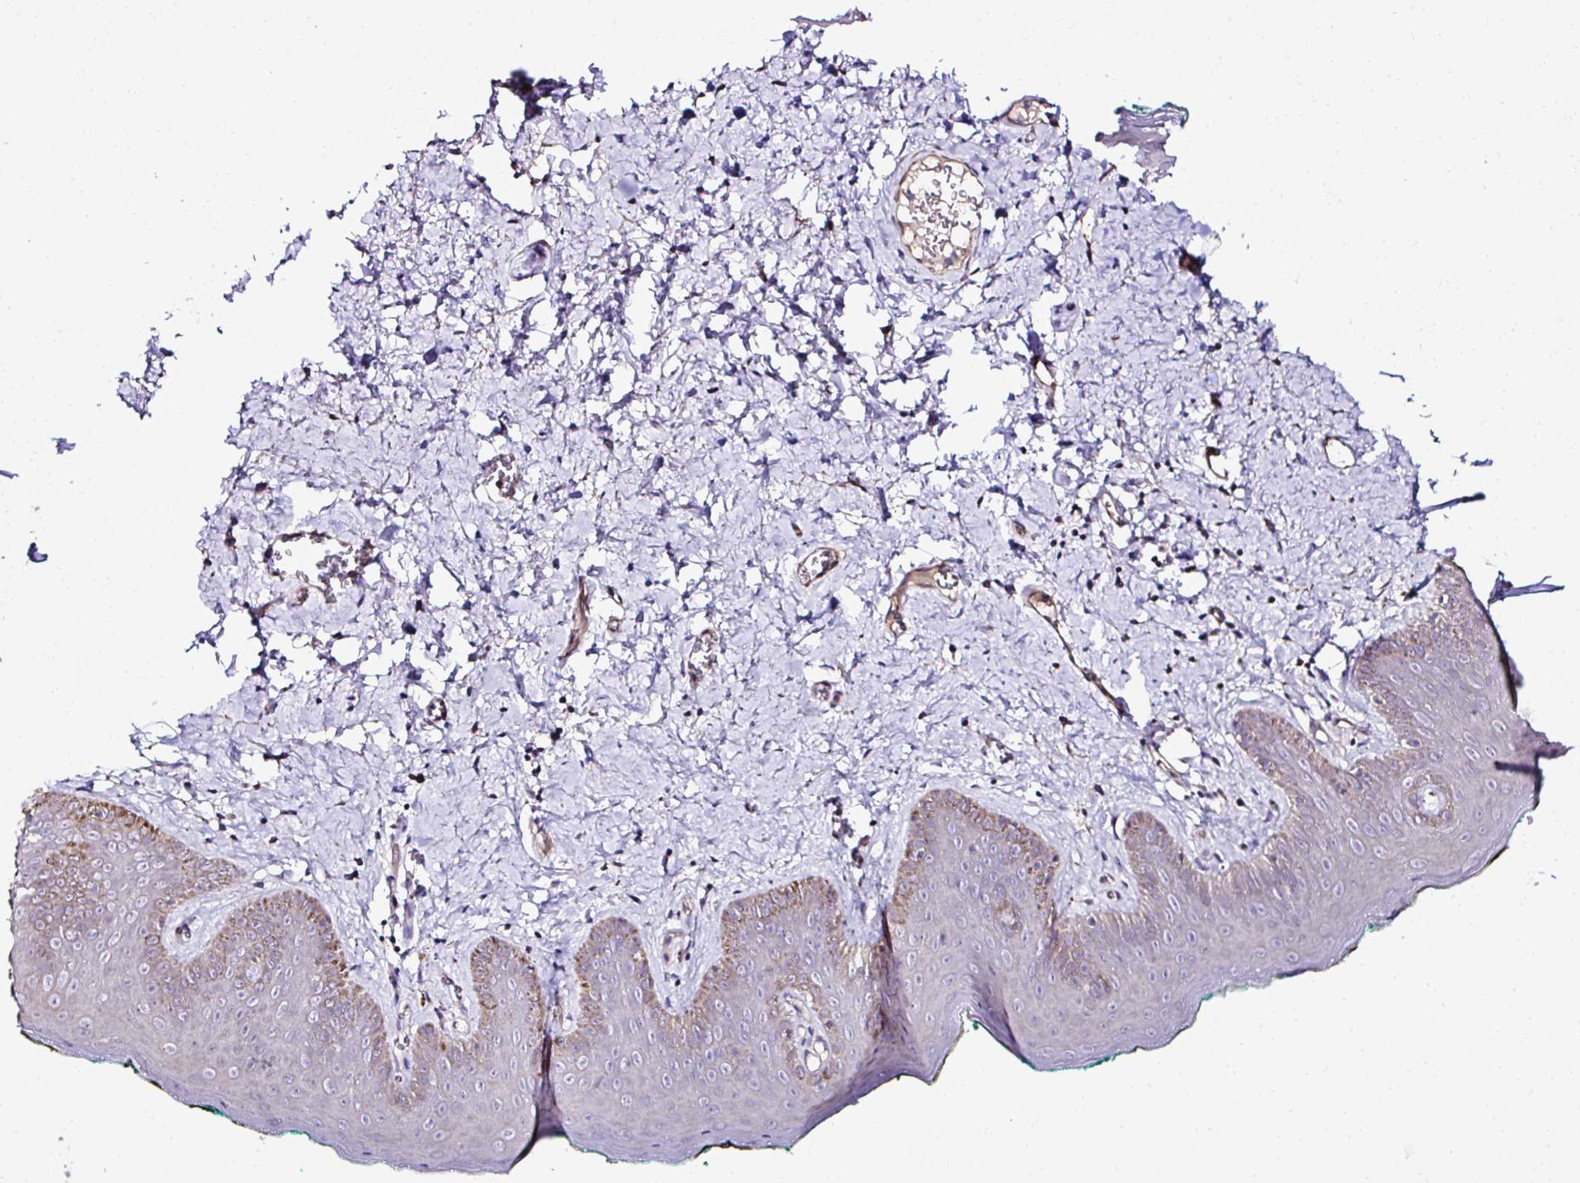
{"staining": {"intensity": "negative", "quantity": "none", "location": "none"}, "tissue": "skin", "cell_type": "Epidermal cells", "image_type": "normal", "snomed": [{"axis": "morphology", "description": "Normal tissue, NOS"}, {"axis": "topography", "description": "Vulva"}, {"axis": "topography", "description": "Peripheral nerve tissue"}], "caption": "High power microscopy micrograph of an immunohistochemistry (IHC) photomicrograph of unremarkable skin, revealing no significant expression in epidermal cells. (DAB (3,3'-diaminobenzidine) immunohistochemistry, high magnification).", "gene": "CCDC85C", "patient": {"sex": "female", "age": 66}}